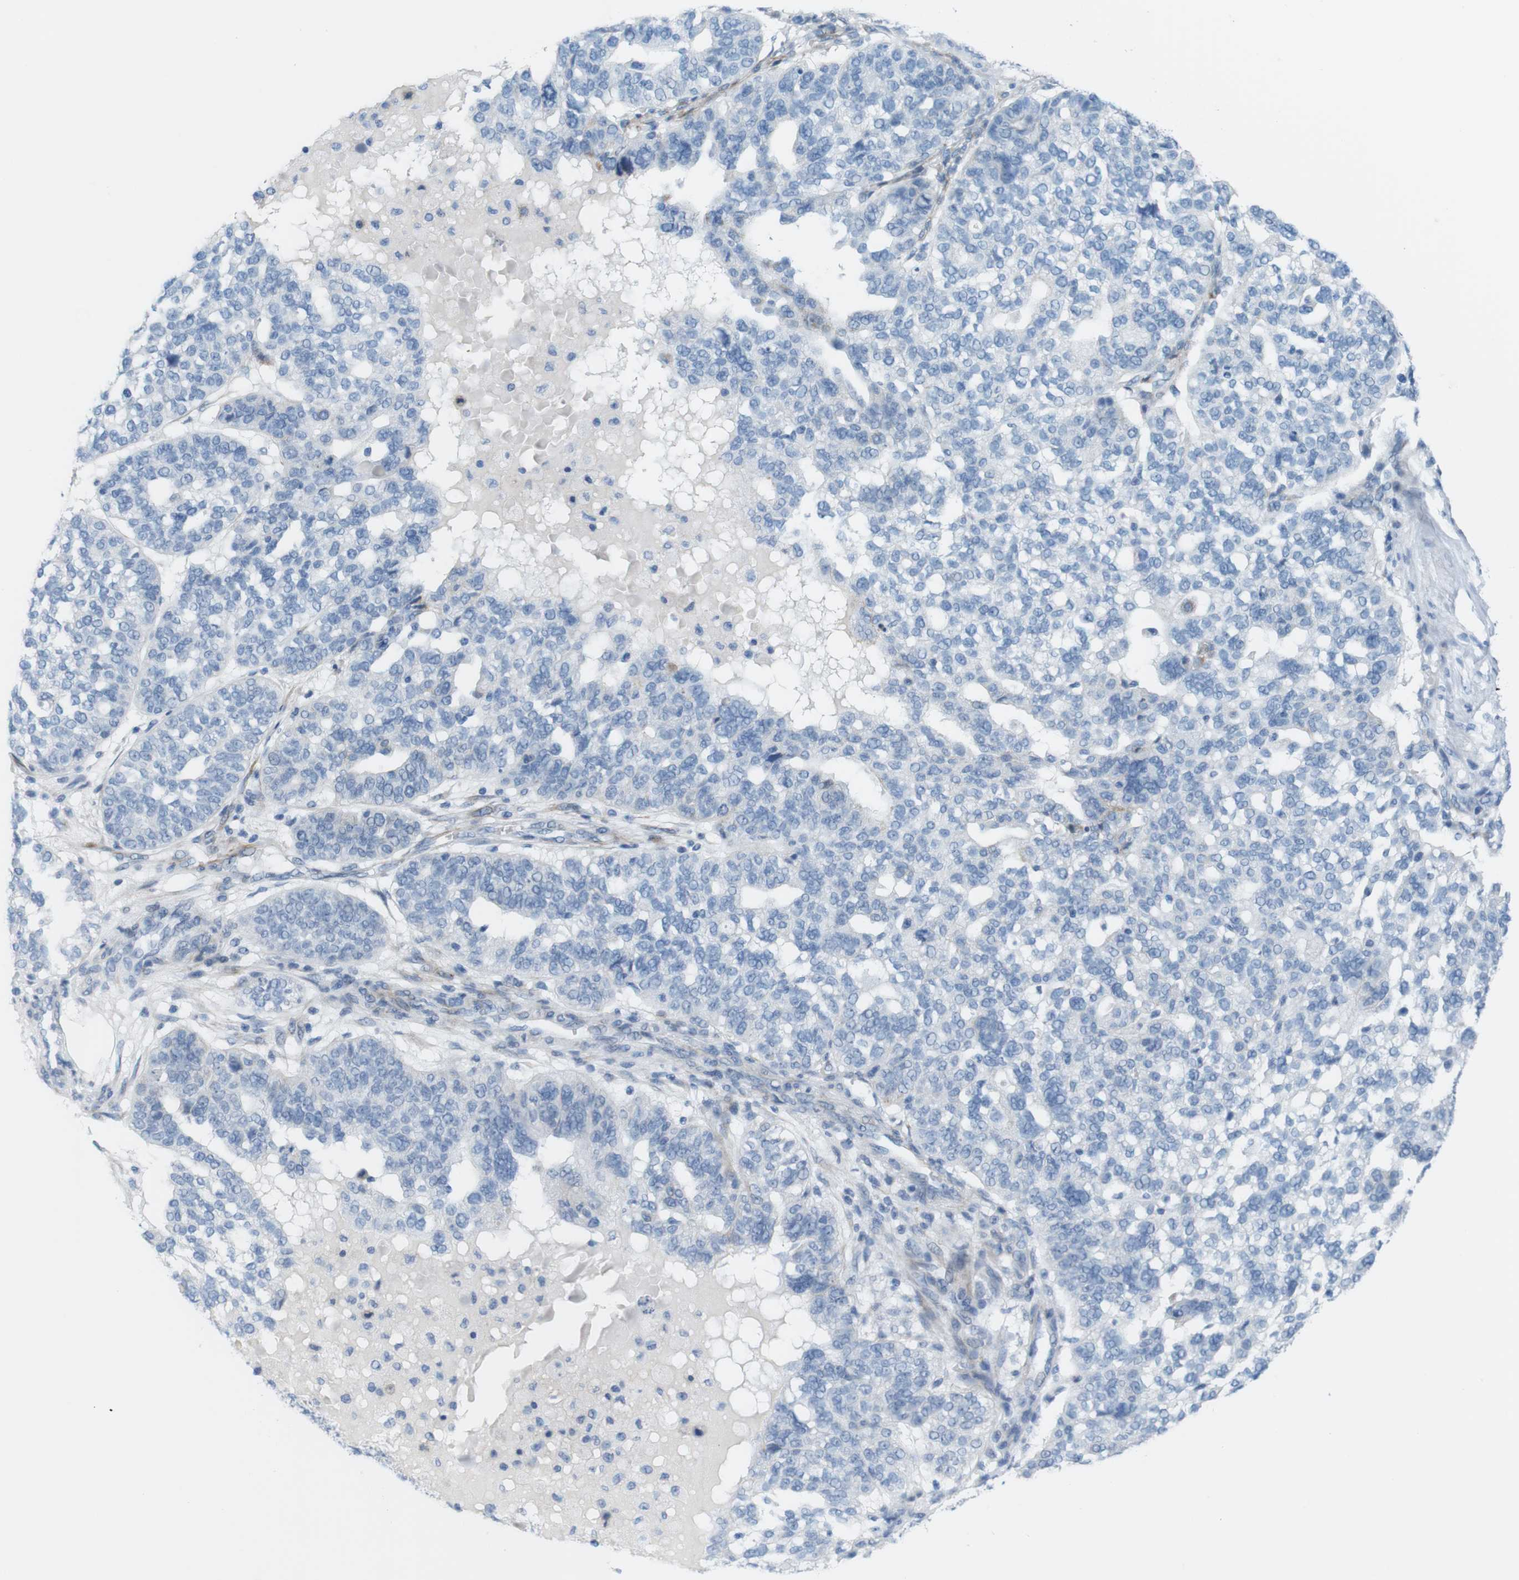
{"staining": {"intensity": "negative", "quantity": "none", "location": "none"}, "tissue": "ovarian cancer", "cell_type": "Tumor cells", "image_type": "cancer", "snomed": [{"axis": "morphology", "description": "Cystadenocarcinoma, serous, NOS"}, {"axis": "topography", "description": "Ovary"}], "caption": "IHC micrograph of human ovarian cancer stained for a protein (brown), which exhibits no staining in tumor cells. Nuclei are stained in blue.", "gene": "MYH9", "patient": {"sex": "female", "age": 59}}